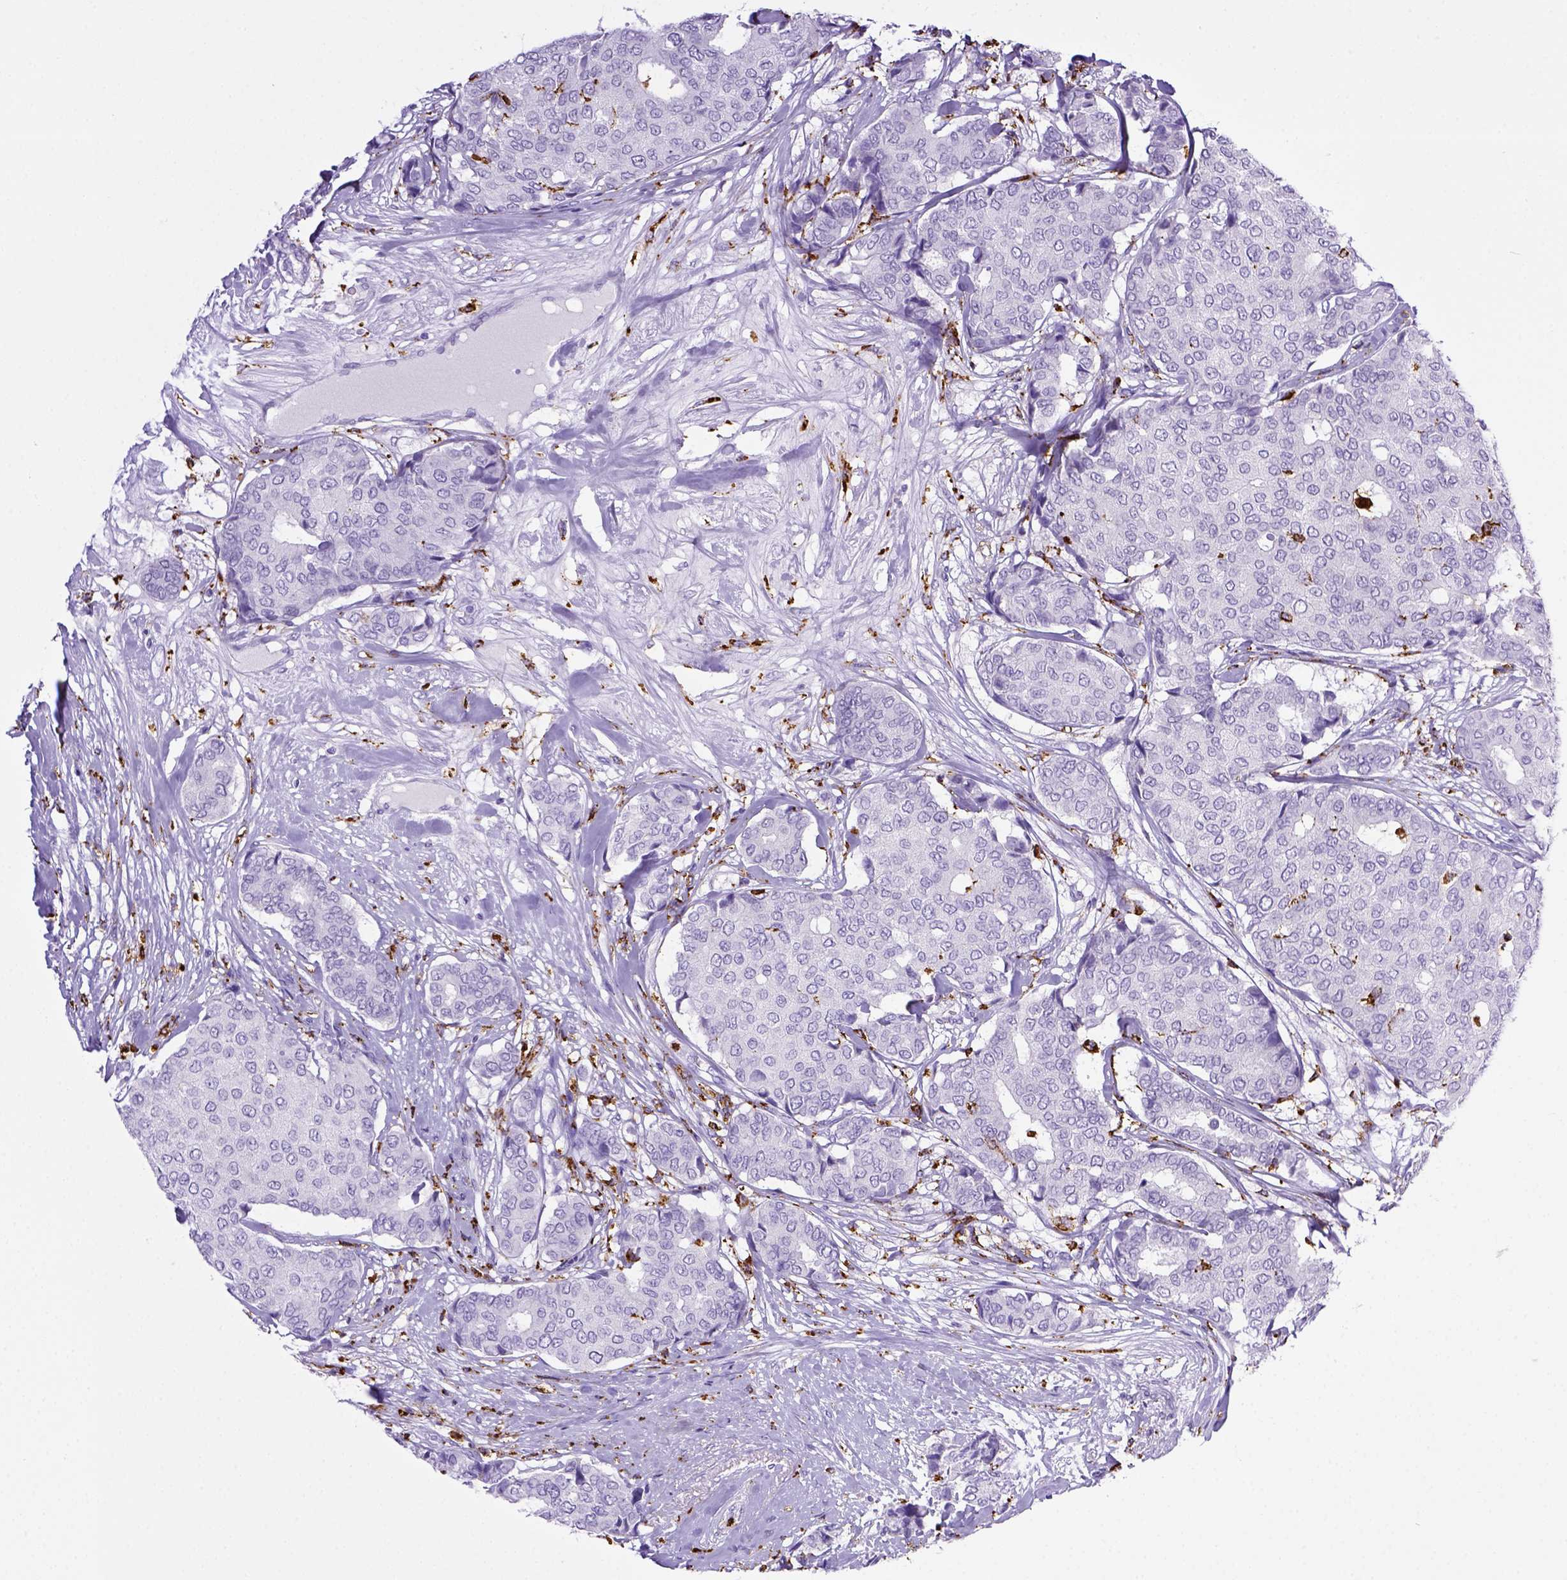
{"staining": {"intensity": "negative", "quantity": "none", "location": "none"}, "tissue": "breast cancer", "cell_type": "Tumor cells", "image_type": "cancer", "snomed": [{"axis": "morphology", "description": "Duct carcinoma"}, {"axis": "topography", "description": "Breast"}], "caption": "Tumor cells show no significant staining in breast cancer (intraductal carcinoma).", "gene": "CD68", "patient": {"sex": "female", "age": 75}}